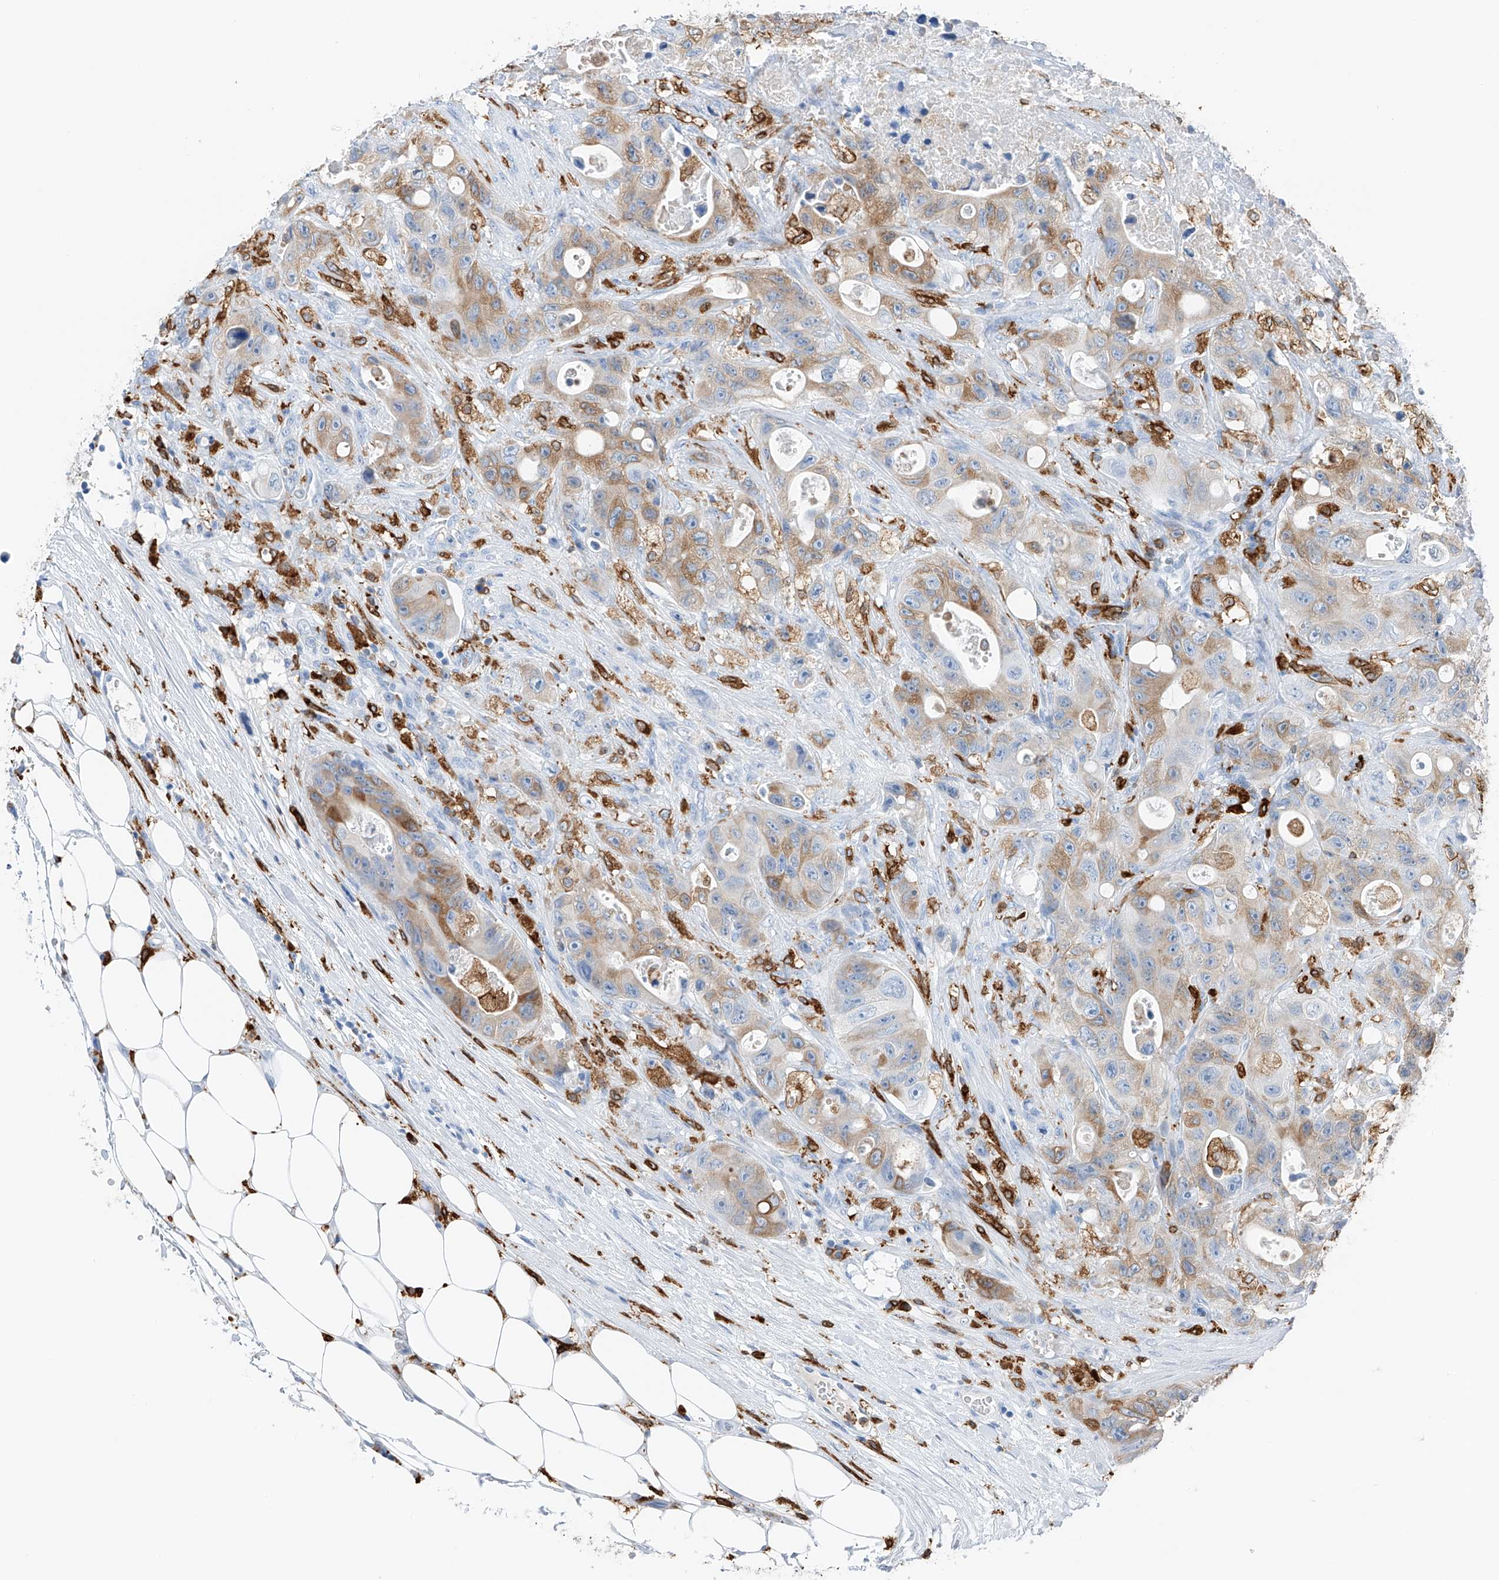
{"staining": {"intensity": "moderate", "quantity": "25%-75%", "location": "cytoplasmic/membranous"}, "tissue": "colorectal cancer", "cell_type": "Tumor cells", "image_type": "cancer", "snomed": [{"axis": "morphology", "description": "Adenocarcinoma, NOS"}, {"axis": "topography", "description": "Colon"}], "caption": "An immunohistochemistry micrograph of neoplastic tissue is shown. Protein staining in brown highlights moderate cytoplasmic/membranous positivity in colorectal adenocarcinoma within tumor cells.", "gene": "TBXAS1", "patient": {"sex": "female", "age": 46}}